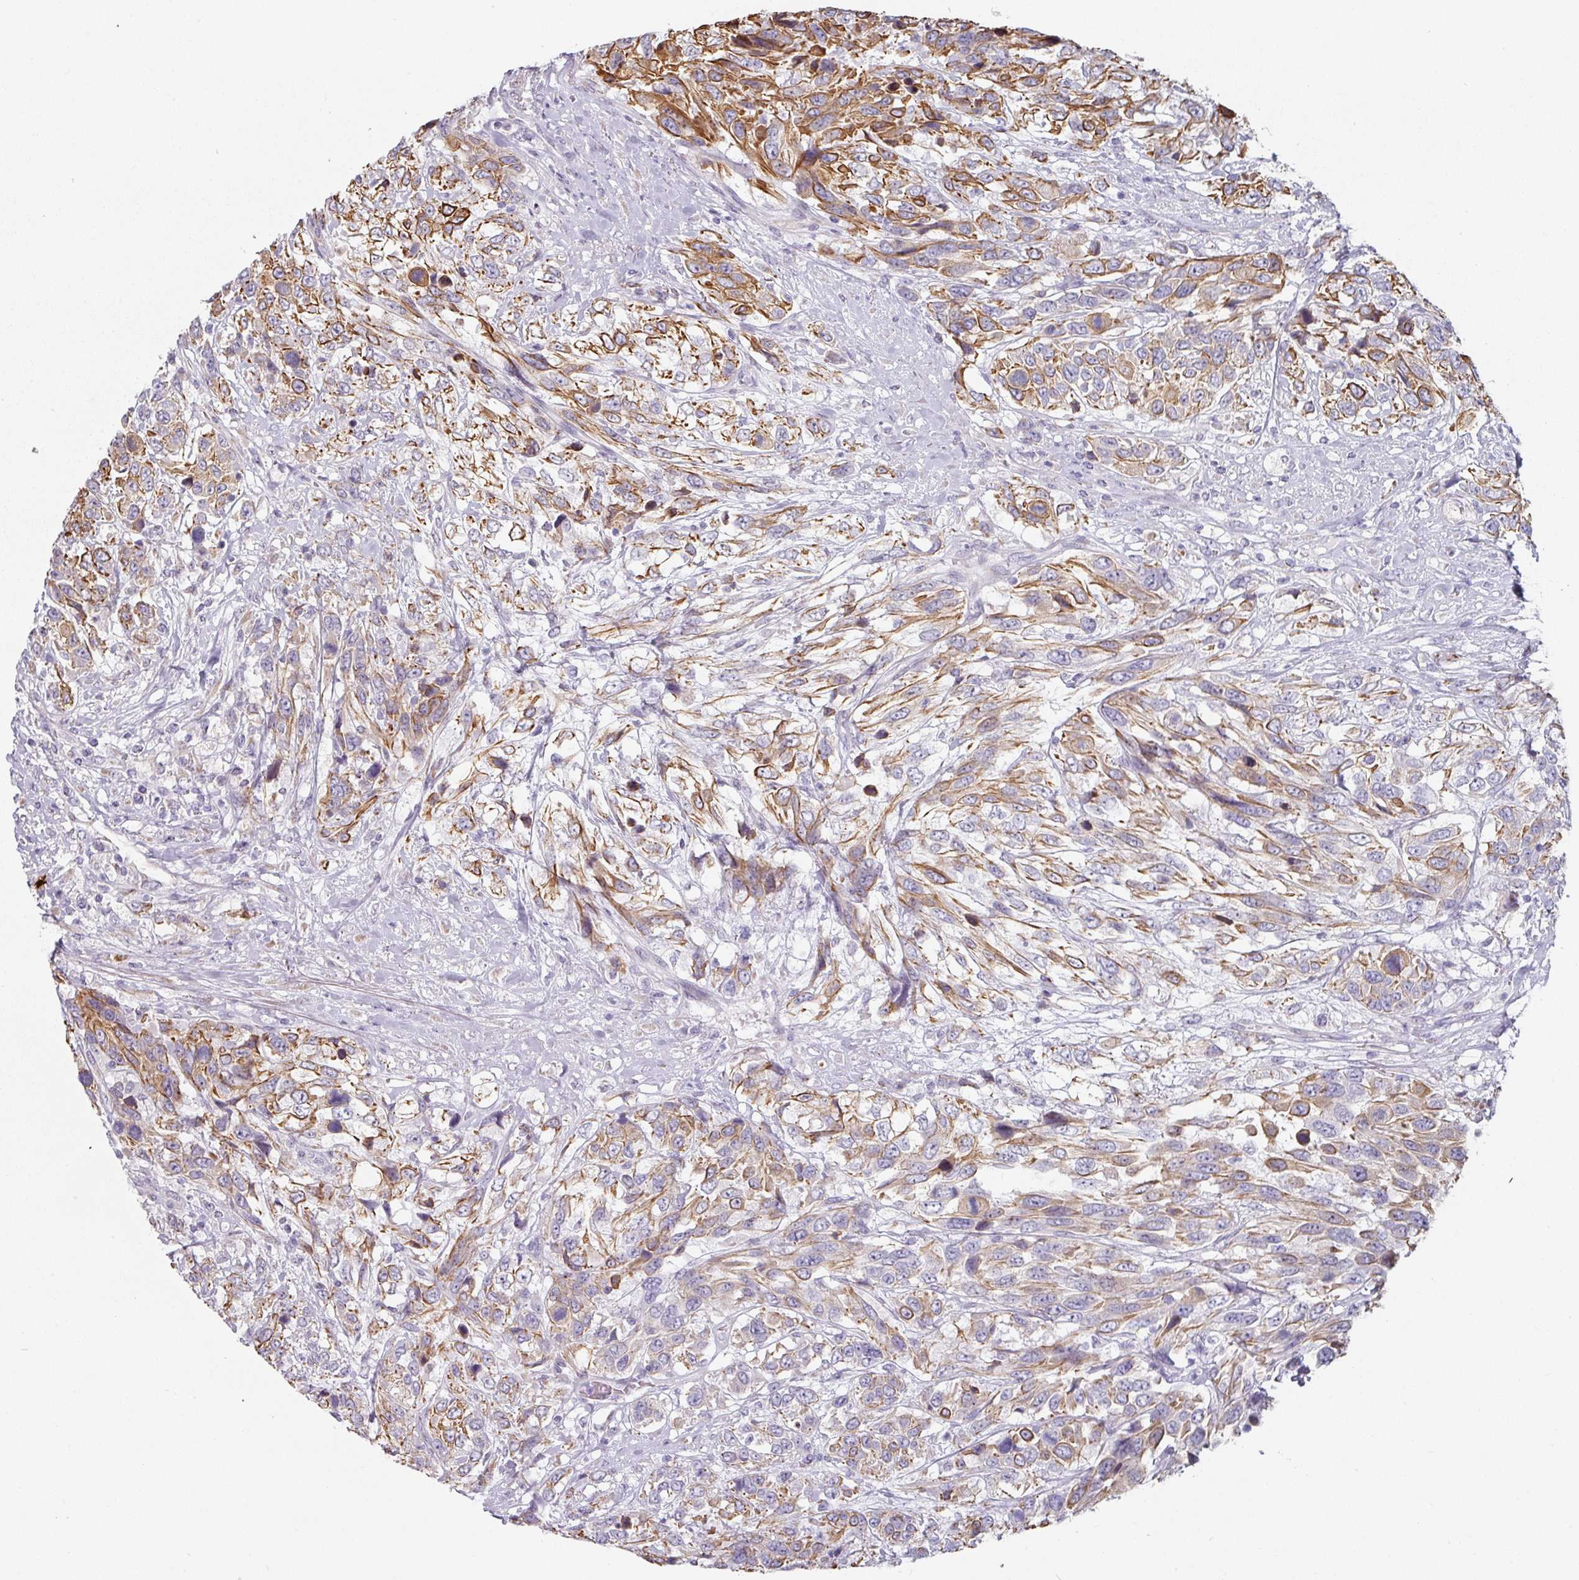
{"staining": {"intensity": "moderate", "quantity": ">75%", "location": "cytoplasmic/membranous"}, "tissue": "urothelial cancer", "cell_type": "Tumor cells", "image_type": "cancer", "snomed": [{"axis": "morphology", "description": "Urothelial carcinoma, High grade"}, {"axis": "topography", "description": "Urinary bladder"}], "caption": "Immunohistochemical staining of urothelial cancer exhibits medium levels of moderate cytoplasmic/membranous protein positivity in approximately >75% of tumor cells. The staining is performed using DAB (3,3'-diaminobenzidine) brown chromogen to label protein expression. The nuclei are counter-stained blue using hematoxylin.", "gene": "CEP78", "patient": {"sex": "female", "age": 70}}